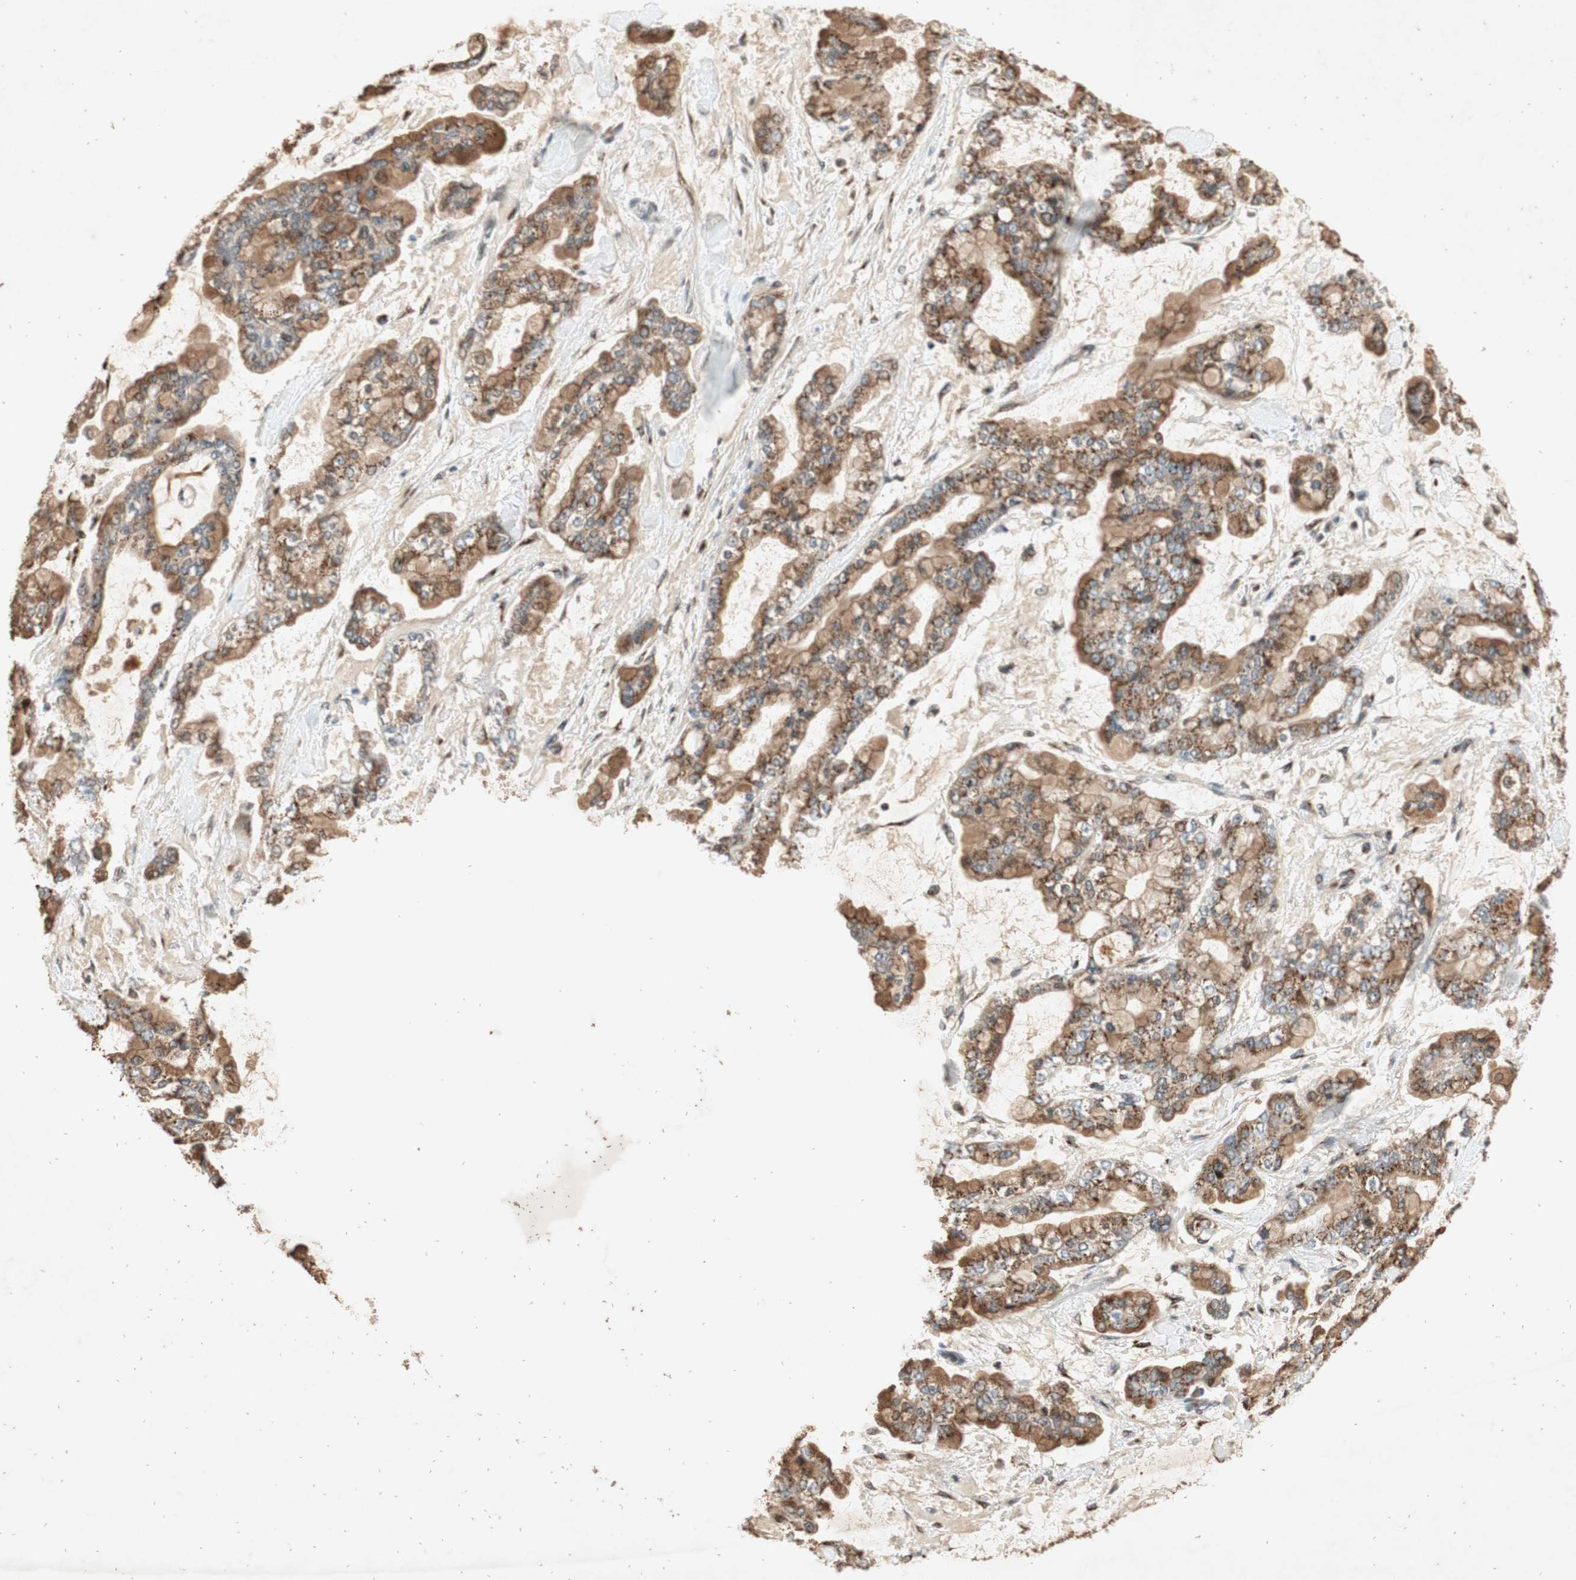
{"staining": {"intensity": "moderate", "quantity": ">75%", "location": "cytoplasmic/membranous"}, "tissue": "stomach cancer", "cell_type": "Tumor cells", "image_type": "cancer", "snomed": [{"axis": "morphology", "description": "Normal tissue, NOS"}, {"axis": "morphology", "description": "Adenocarcinoma, NOS"}, {"axis": "topography", "description": "Stomach, upper"}, {"axis": "topography", "description": "Stomach"}], "caption": "This photomicrograph exhibits immunohistochemistry (IHC) staining of human stomach adenocarcinoma, with medium moderate cytoplasmic/membranous staining in approximately >75% of tumor cells.", "gene": "NEO1", "patient": {"sex": "male", "age": 76}}